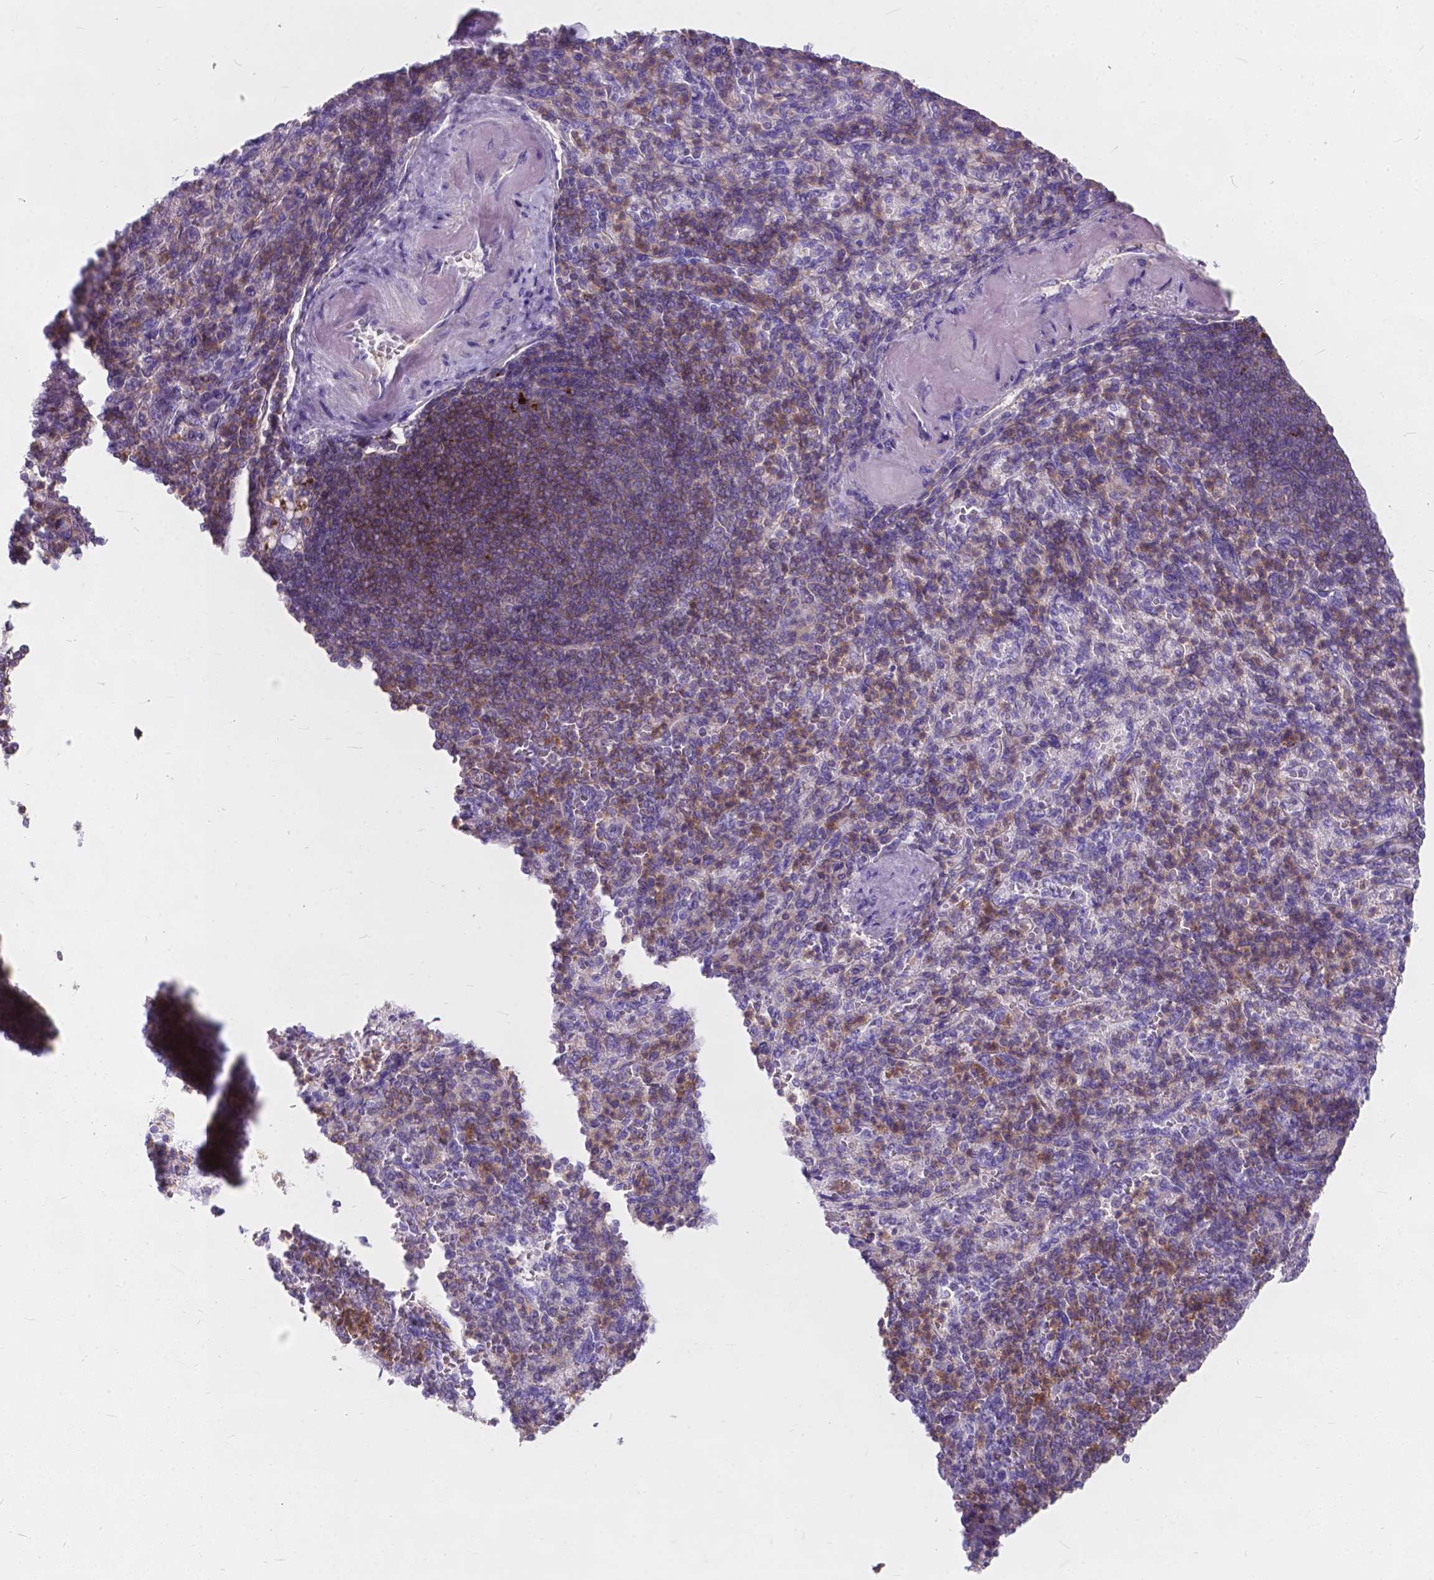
{"staining": {"intensity": "weak", "quantity": "25%-75%", "location": "cytoplasmic/membranous"}, "tissue": "spleen", "cell_type": "Cells in red pulp", "image_type": "normal", "snomed": [{"axis": "morphology", "description": "Normal tissue, NOS"}, {"axis": "topography", "description": "Spleen"}], "caption": "Immunohistochemistry (IHC) (DAB) staining of benign human spleen exhibits weak cytoplasmic/membranous protein staining in approximately 25%-75% of cells in red pulp. (Brightfield microscopy of DAB IHC at high magnification).", "gene": "KIAA0040", "patient": {"sex": "female", "age": 74}}